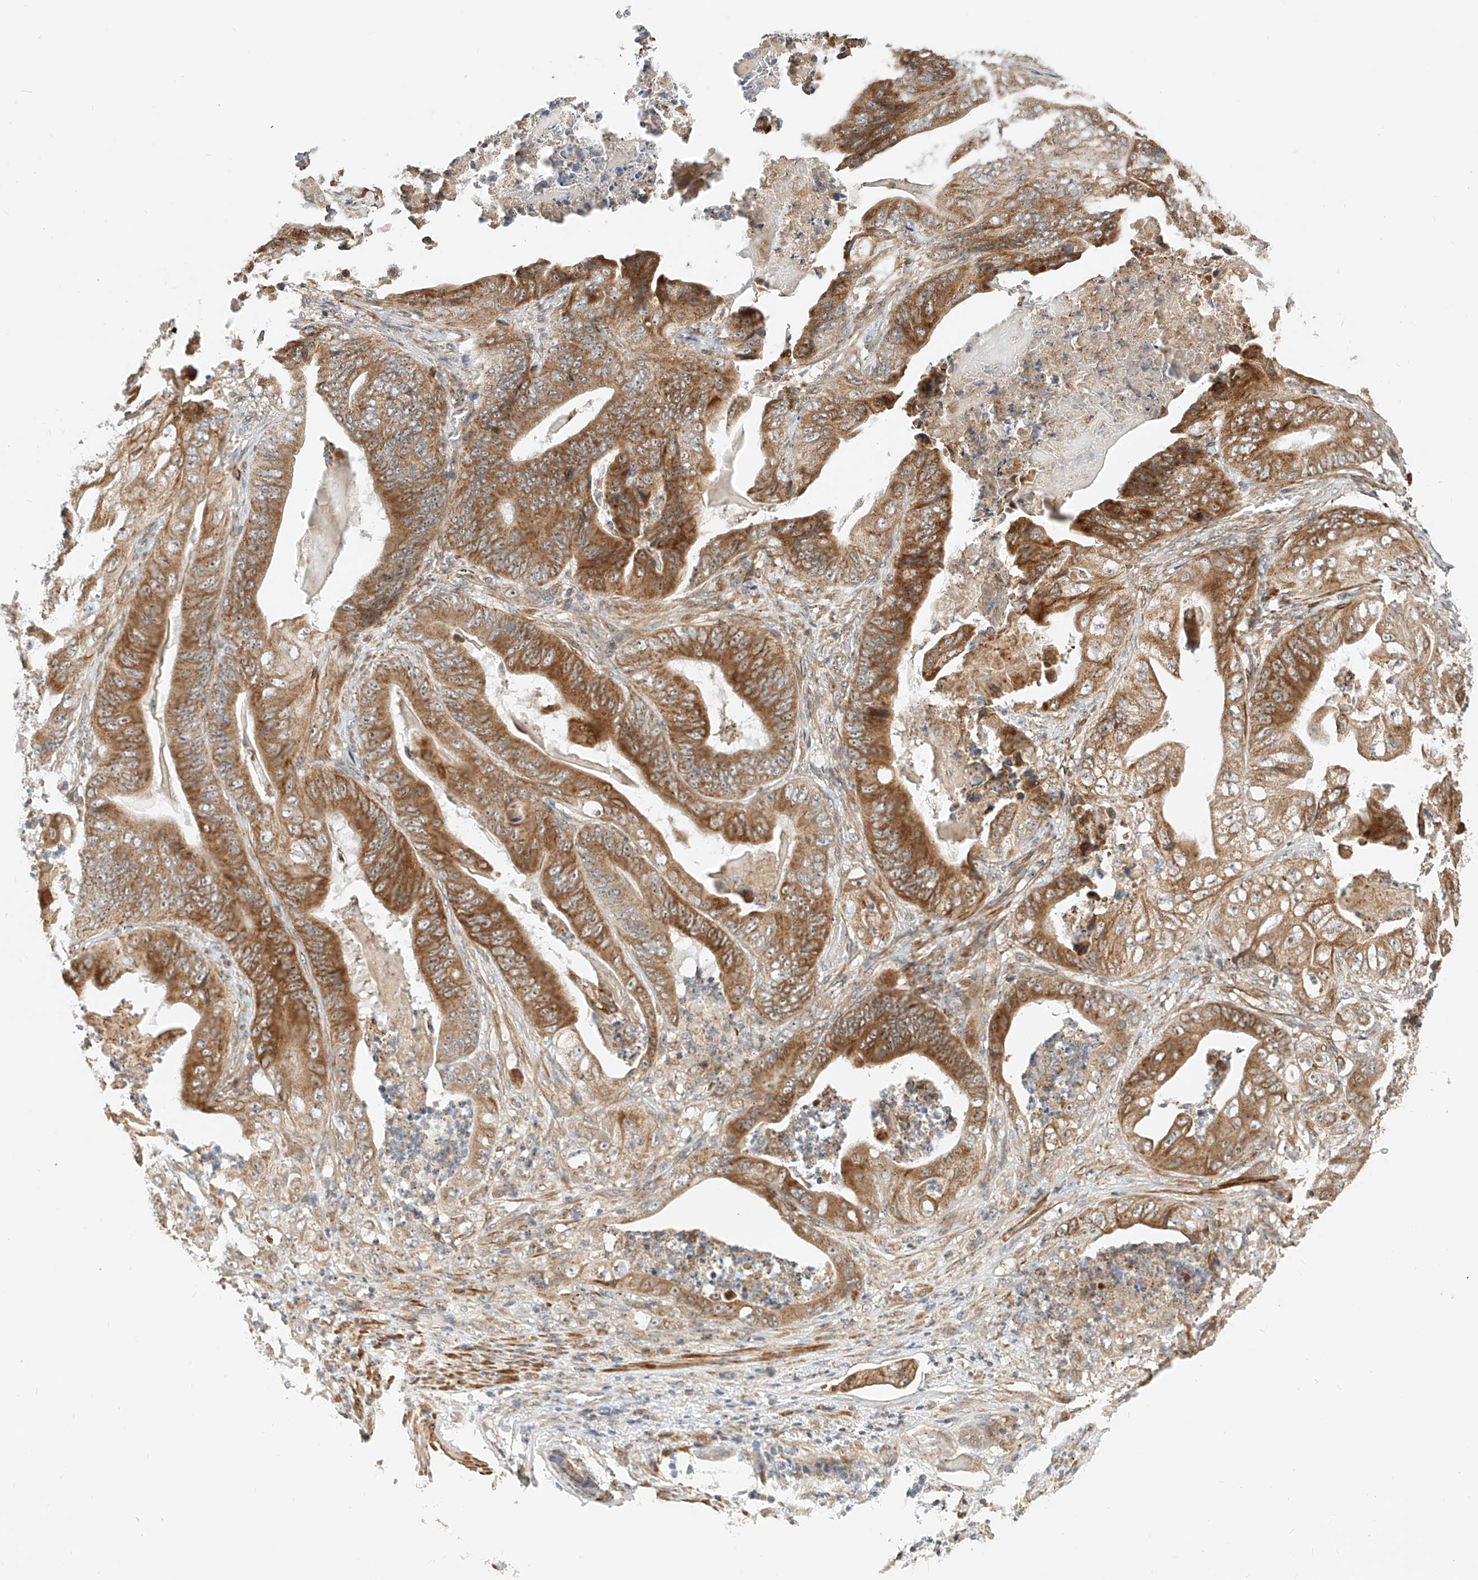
{"staining": {"intensity": "strong", "quantity": ">75%", "location": "cytoplasmic/membranous"}, "tissue": "stomach cancer", "cell_type": "Tumor cells", "image_type": "cancer", "snomed": [{"axis": "morphology", "description": "Adenocarcinoma, NOS"}, {"axis": "topography", "description": "Stomach"}], "caption": "Stomach cancer (adenocarcinoma) stained with a brown dye shows strong cytoplasmic/membranous positive staining in approximately >75% of tumor cells.", "gene": "CPAMD8", "patient": {"sex": "female", "age": 73}}